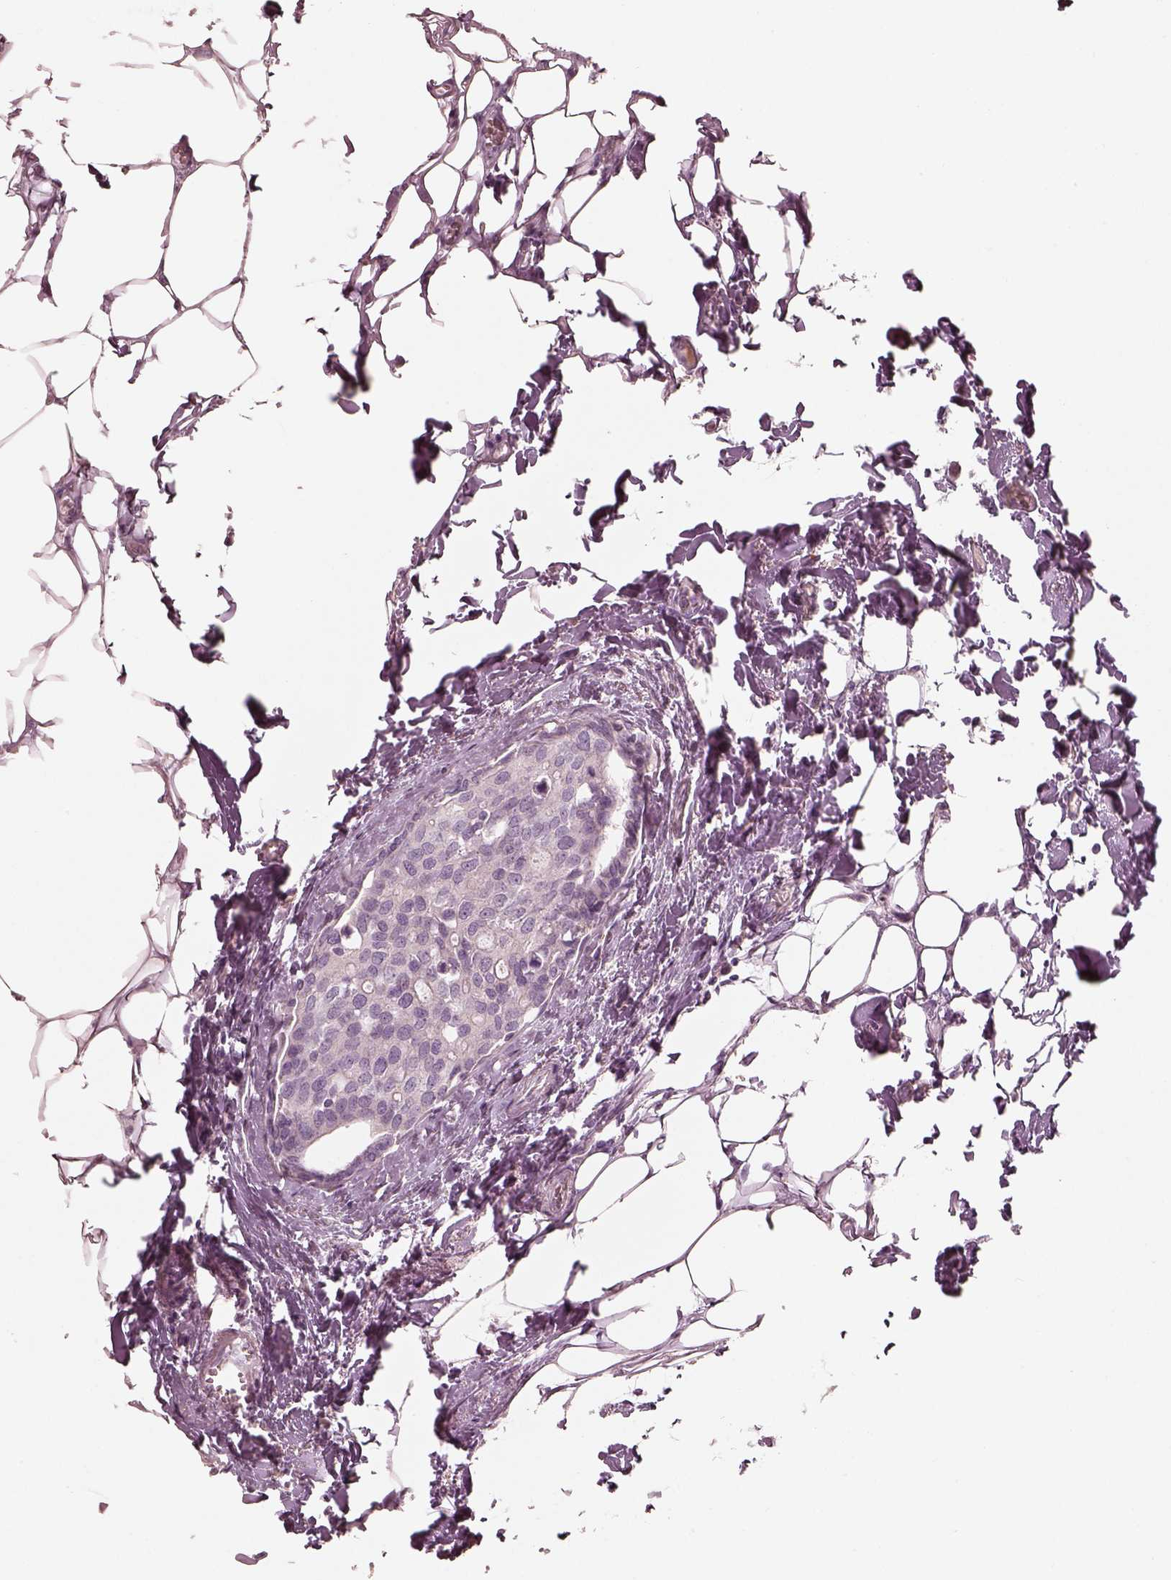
{"staining": {"intensity": "negative", "quantity": "none", "location": "none"}, "tissue": "breast cancer", "cell_type": "Tumor cells", "image_type": "cancer", "snomed": [{"axis": "morphology", "description": "Duct carcinoma"}, {"axis": "topography", "description": "Breast"}], "caption": "This image is of breast cancer stained with immunohistochemistry (IHC) to label a protein in brown with the nuclei are counter-stained blue. There is no positivity in tumor cells.", "gene": "ANKLE1", "patient": {"sex": "female", "age": 83}}